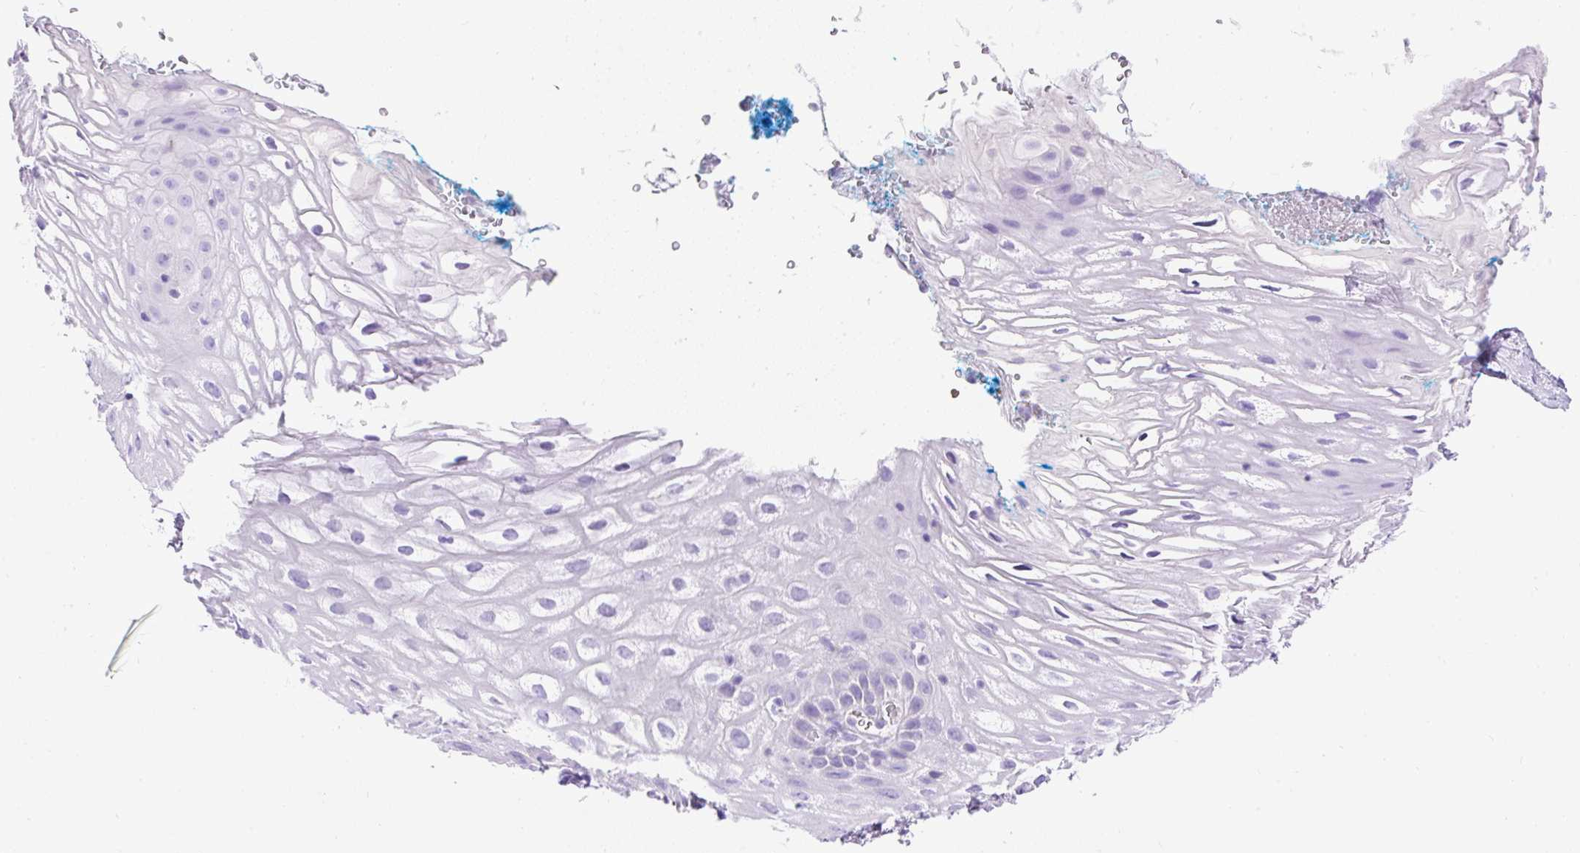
{"staining": {"intensity": "negative", "quantity": "none", "location": "none"}, "tissue": "vagina", "cell_type": "Squamous epithelial cells", "image_type": "normal", "snomed": [{"axis": "morphology", "description": "Normal tissue, NOS"}, {"axis": "morphology", "description": "Adenocarcinoma, NOS"}, {"axis": "topography", "description": "Rectum"}, {"axis": "topography", "description": "Vagina"}, {"axis": "topography", "description": "Peripheral nerve tissue"}], "caption": "DAB (3,3'-diaminobenzidine) immunohistochemical staining of benign vagina exhibits no significant positivity in squamous epithelial cells. (DAB (3,3'-diaminobenzidine) immunohistochemistry (IHC) visualized using brightfield microscopy, high magnification).", "gene": "HEXB", "patient": {"sex": "female", "age": 71}}